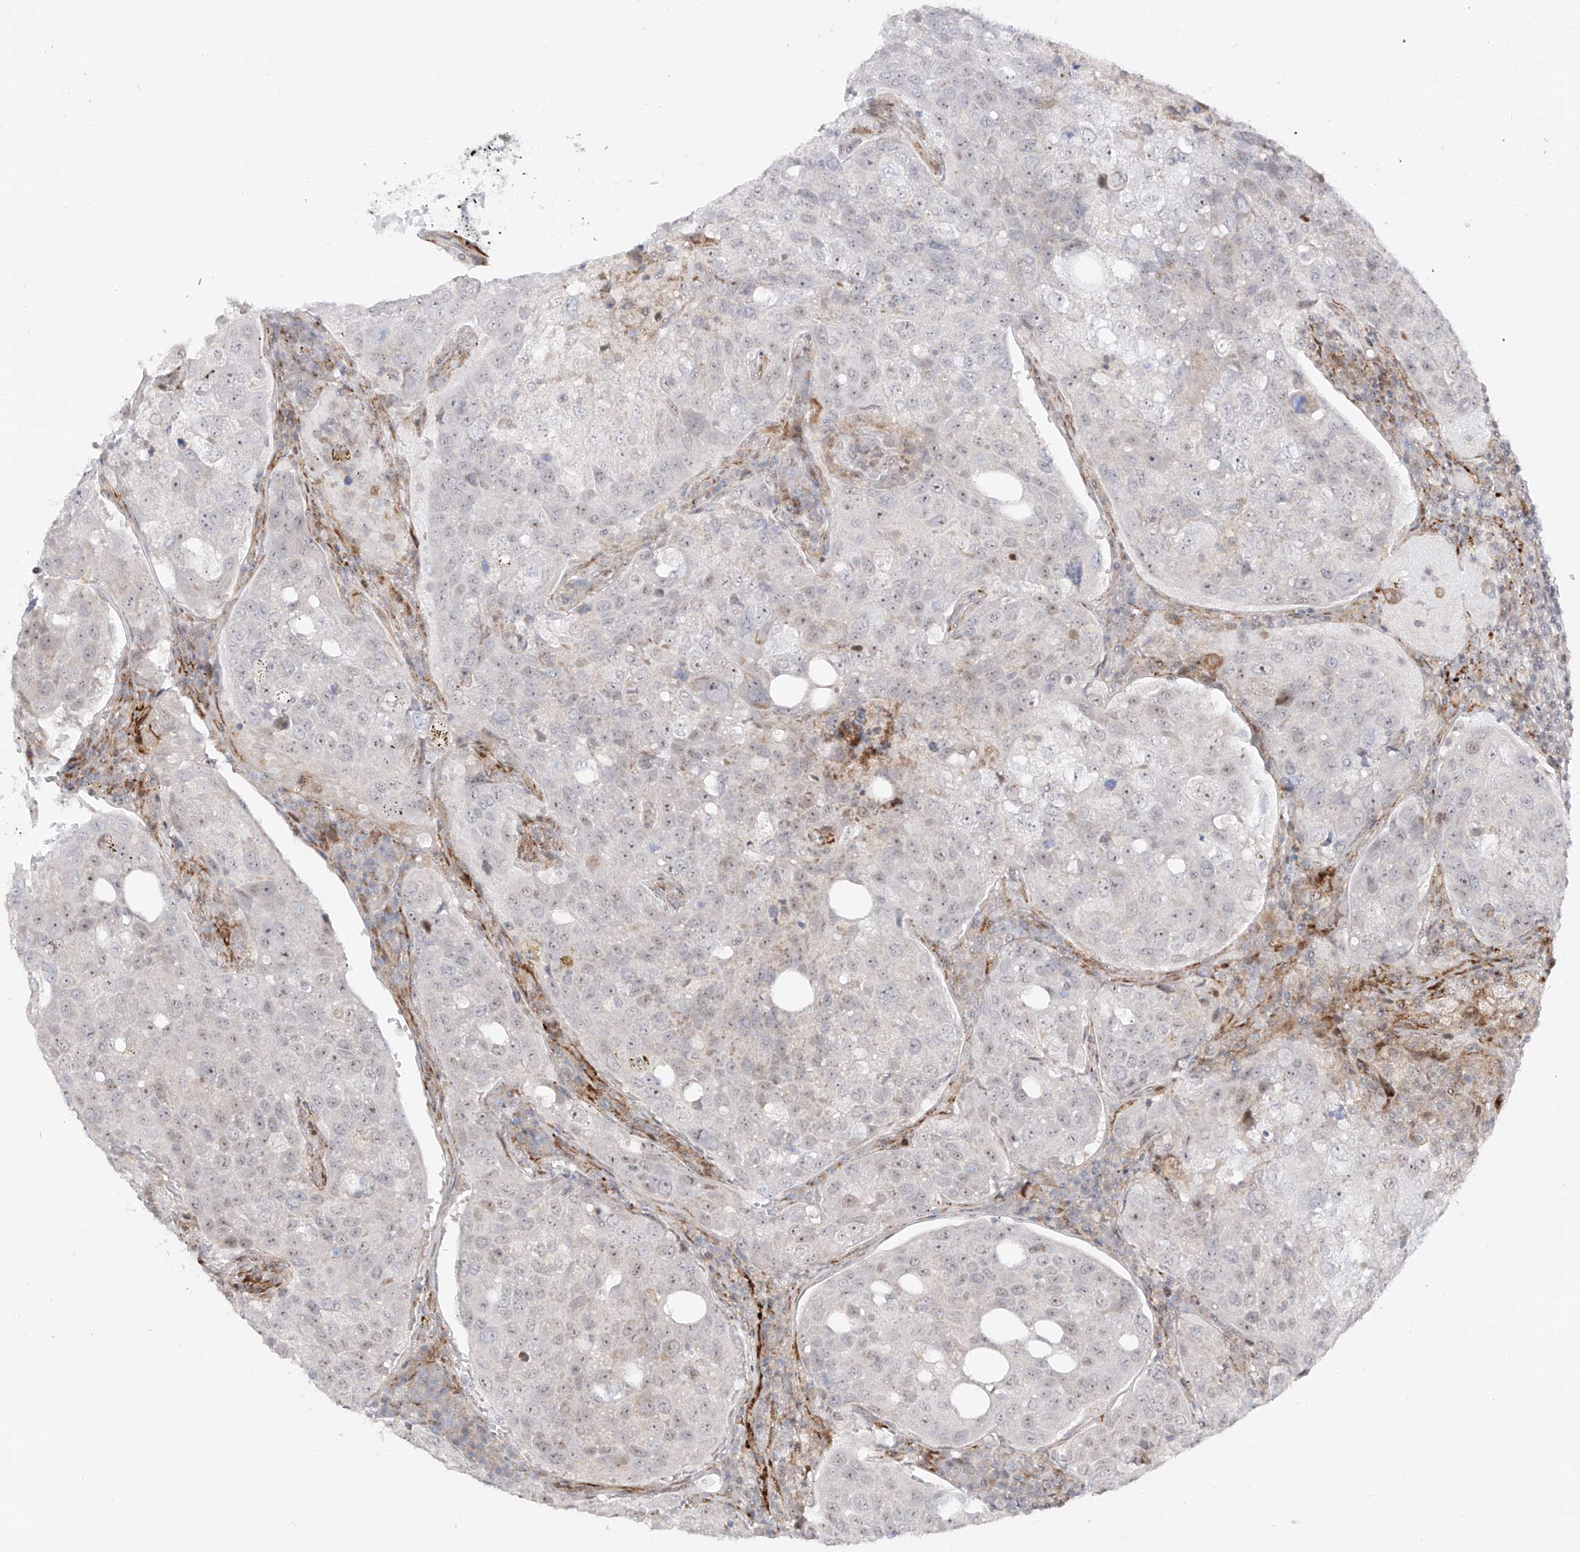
{"staining": {"intensity": "negative", "quantity": "none", "location": "none"}, "tissue": "urothelial cancer", "cell_type": "Tumor cells", "image_type": "cancer", "snomed": [{"axis": "morphology", "description": "Urothelial carcinoma, High grade"}, {"axis": "topography", "description": "Lymph node"}, {"axis": "topography", "description": "Urinary bladder"}], "caption": "Immunohistochemical staining of high-grade urothelial carcinoma displays no significant staining in tumor cells.", "gene": "ZNF180", "patient": {"sex": "male", "age": 51}}